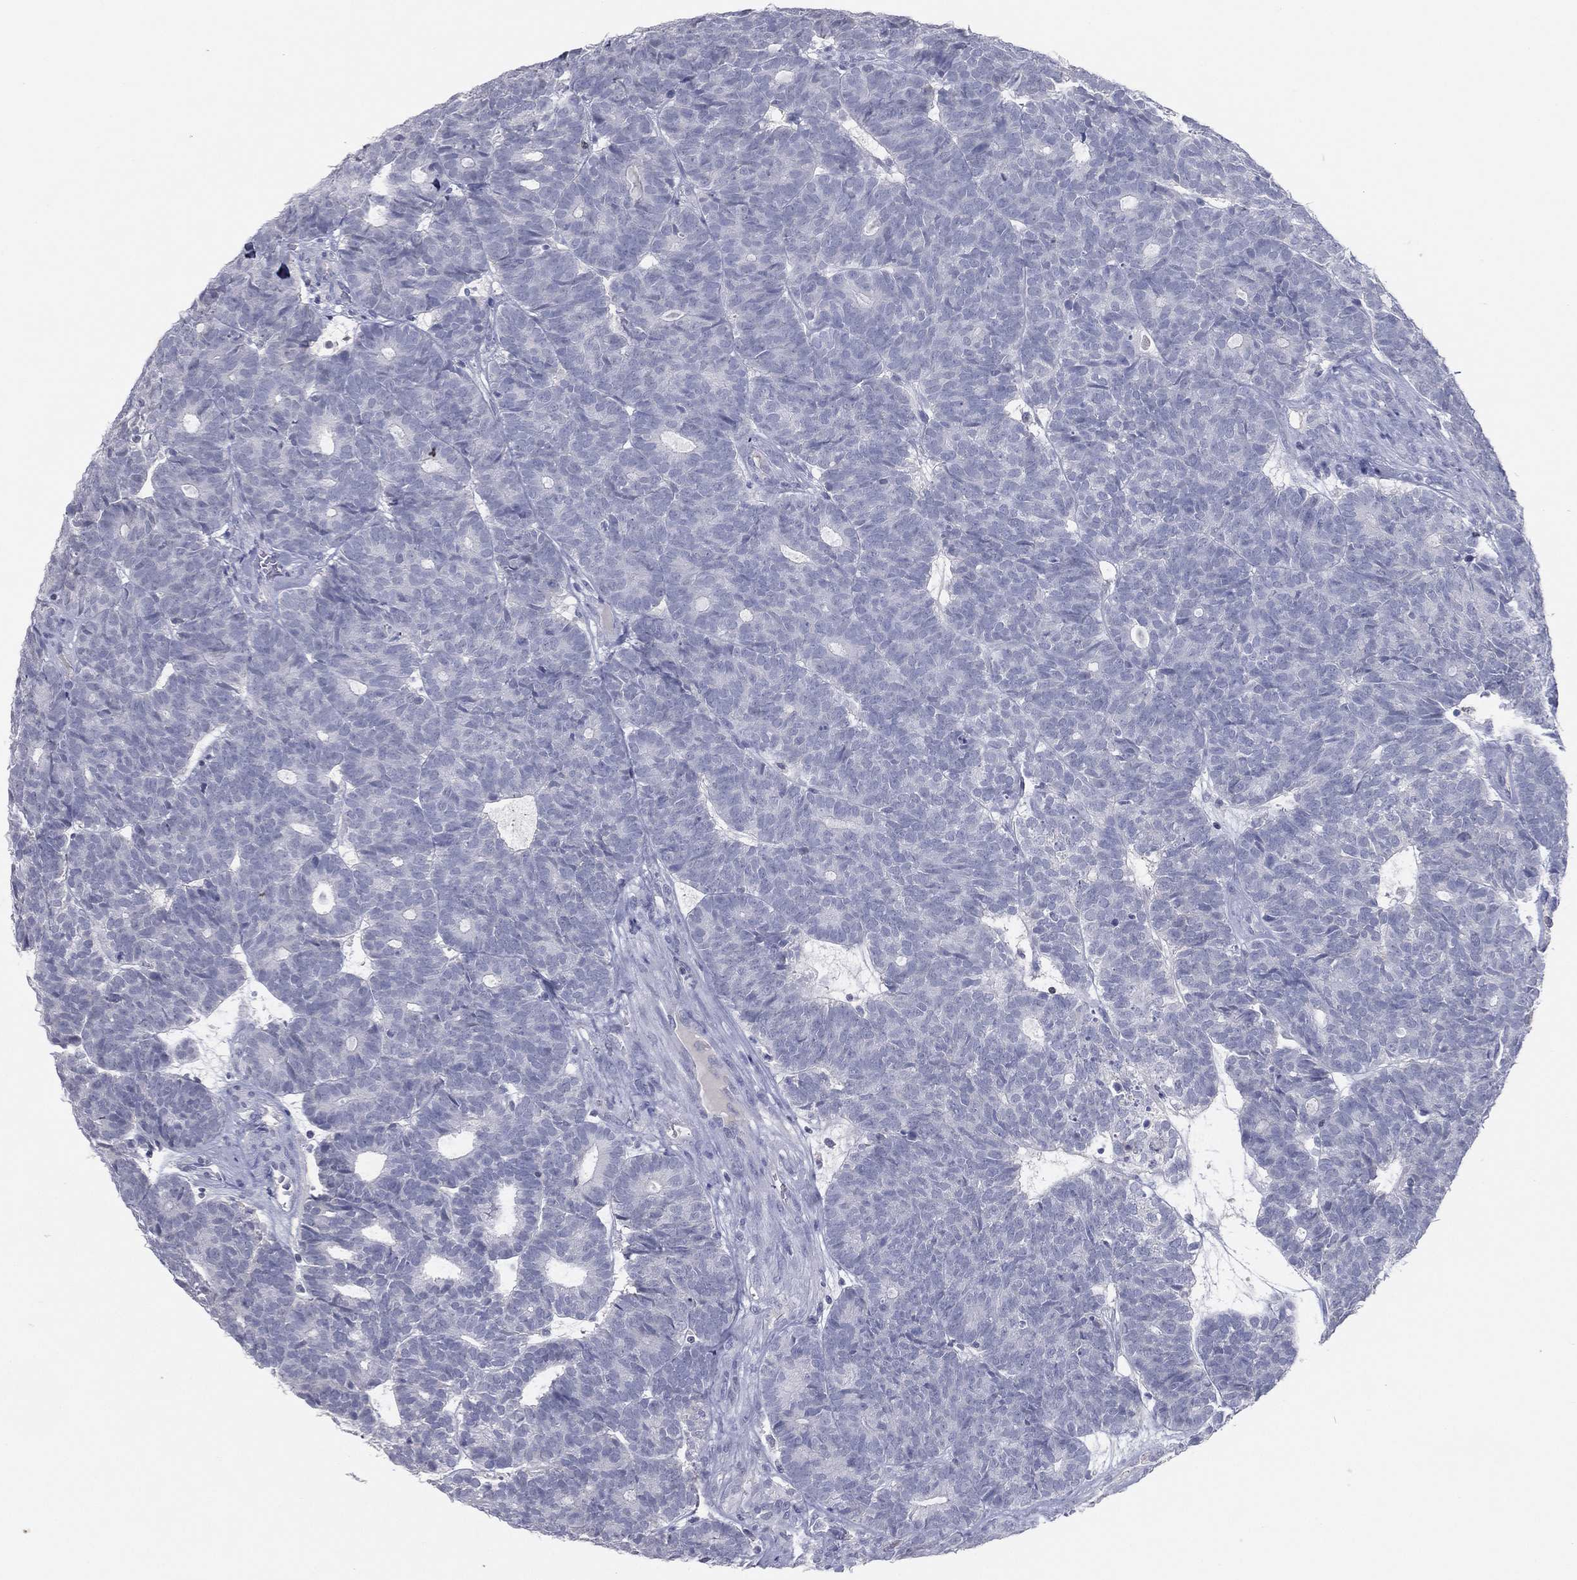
{"staining": {"intensity": "negative", "quantity": "none", "location": "none"}, "tissue": "head and neck cancer", "cell_type": "Tumor cells", "image_type": "cancer", "snomed": [{"axis": "morphology", "description": "Adenocarcinoma, NOS"}, {"axis": "topography", "description": "Head-Neck"}], "caption": "This is a histopathology image of IHC staining of head and neck cancer, which shows no positivity in tumor cells. Brightfield microscopy of immunohistochemistry stained with DAB (brown) and hematoxylin (blue), captured at high magnification.", "gene": "CPT1B", "patient": {"sex": "female", "age": 81}}